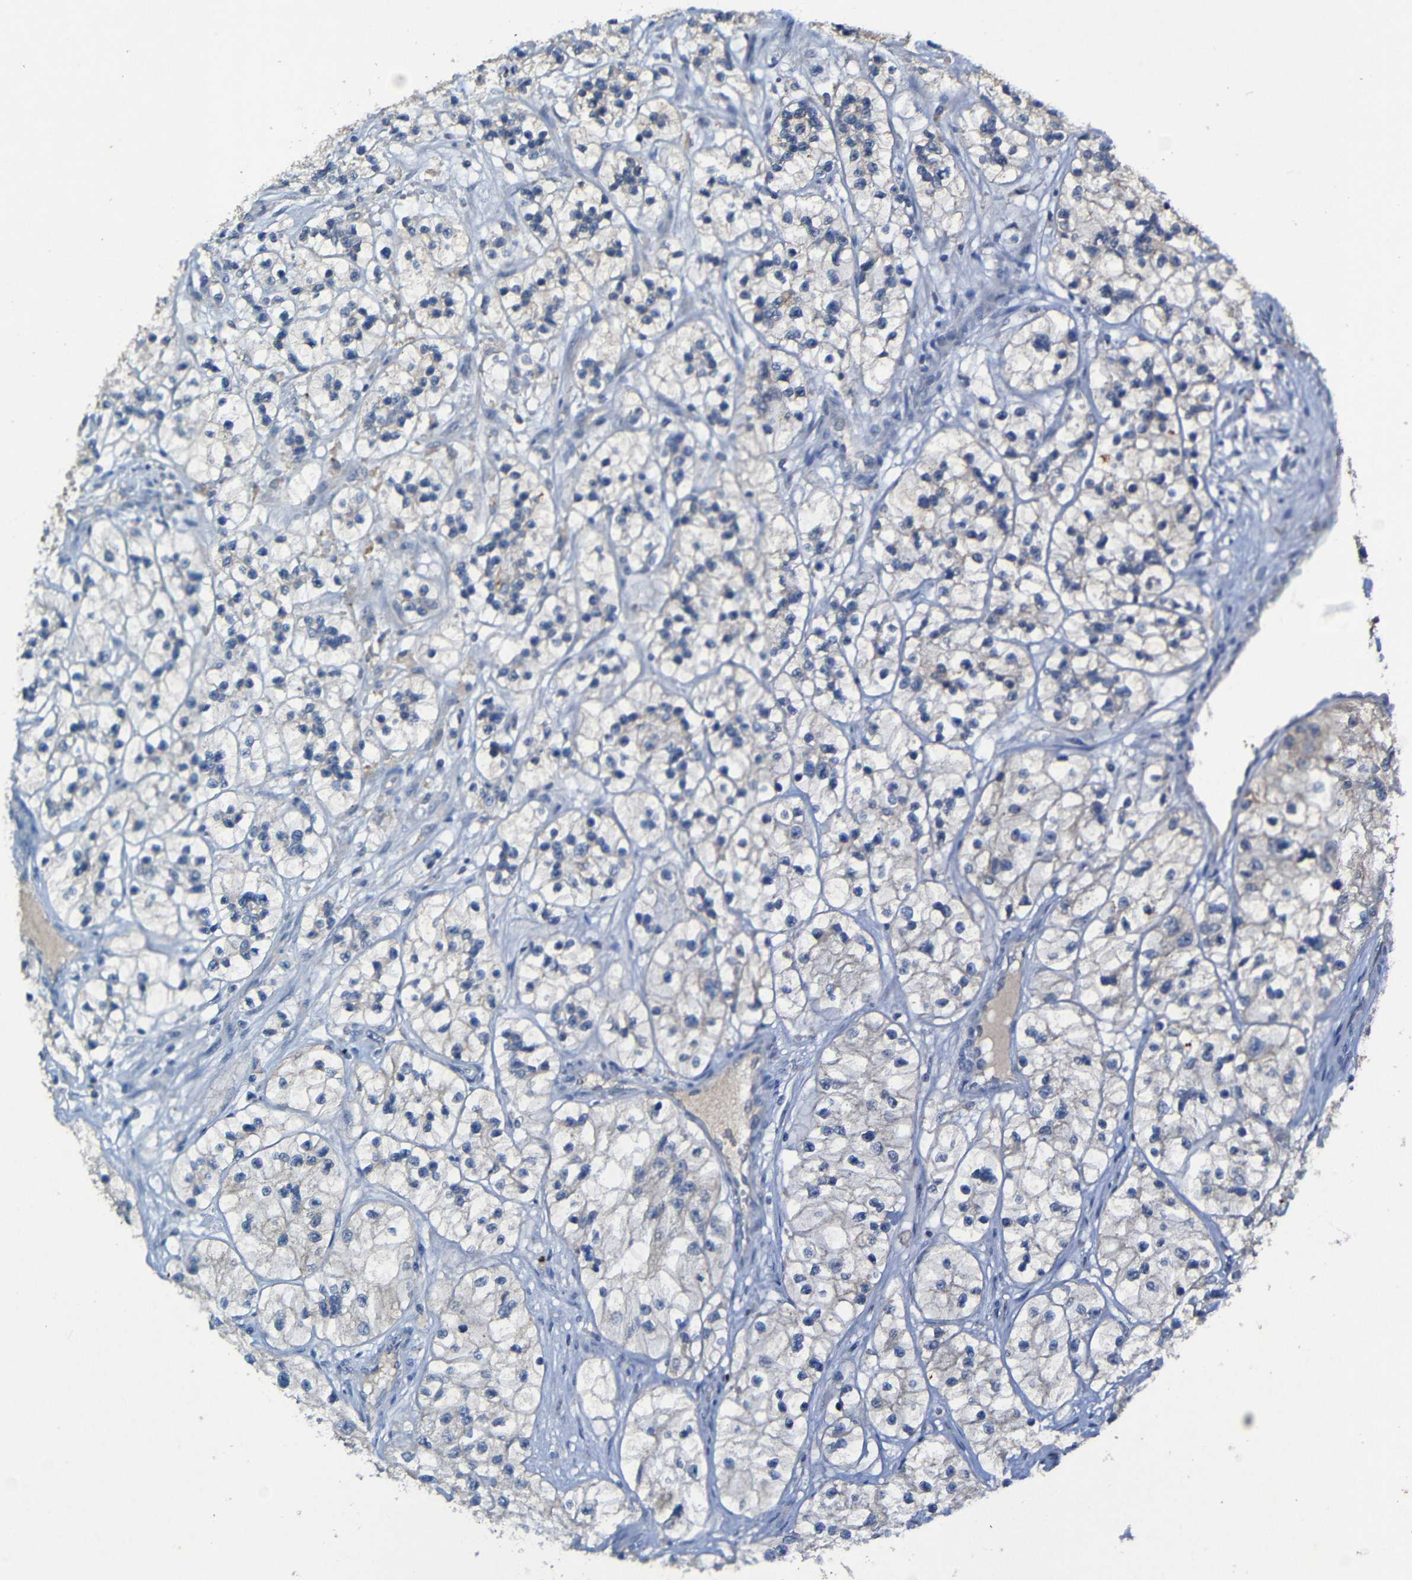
{"staining": {"intensity": "negative", "quantity": "none", "location": "none"}, "tissue": "renal cancer", "cell_type": "Tumor cells", "image_type": "cancer", "snomed": [{"axis": "morphology", "description": "Adenocarcinoma, NOS"}, {"axis": "topography", "description": "Kidney"}], "caption": "Immunohistochemistry micrograph of renal cancer stained for a protein (brown), which demonstrates no positivity in tumor cells.", "gene": "LRRC70", "patient": {"sex": "female", "age": 57}}